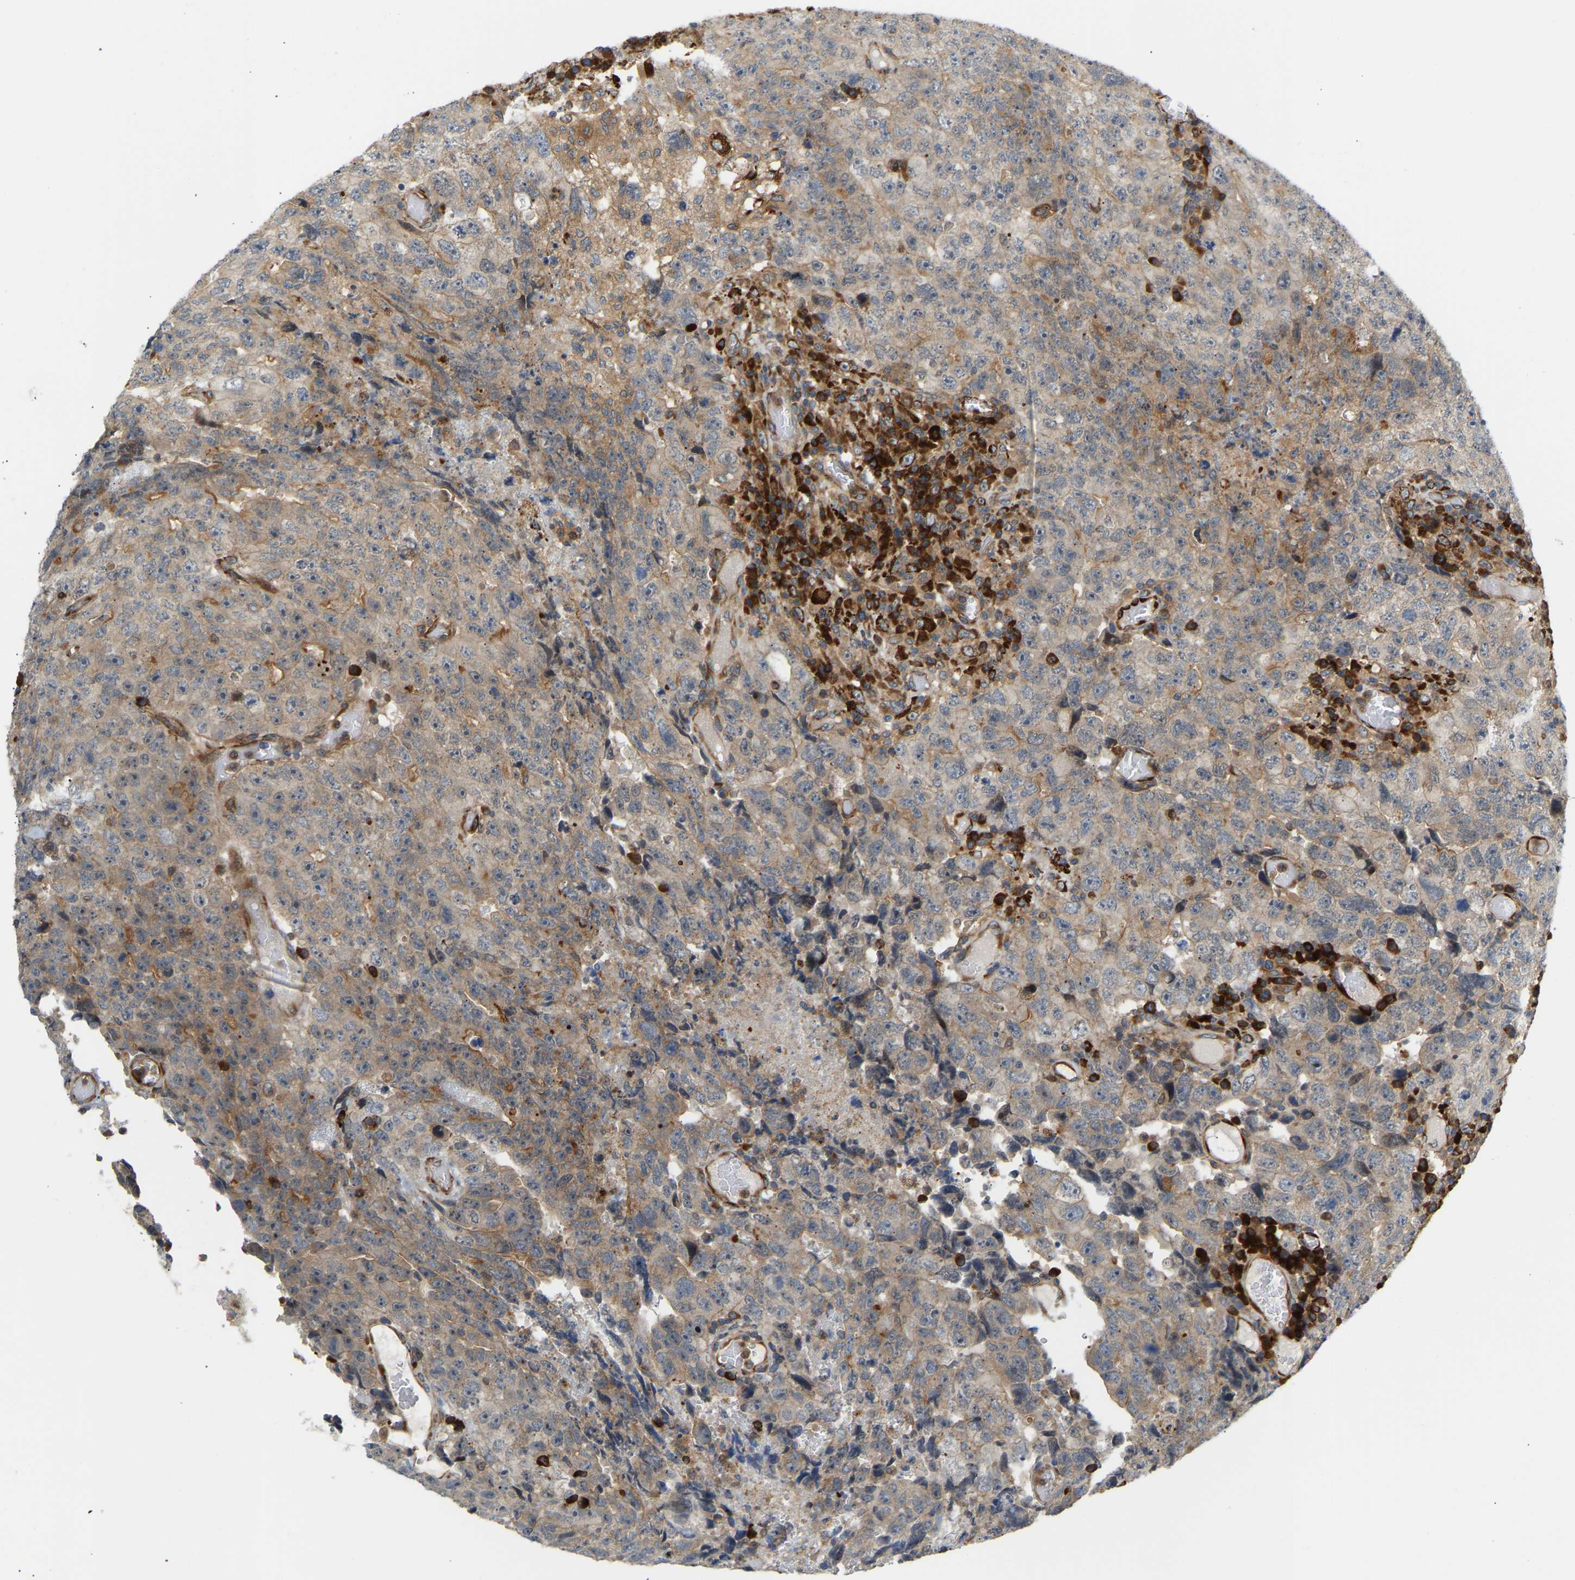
{"staining": {"intensity": "weak", "quantity": ">75%", "location": "cytoplasmic/membranous"}, "tissue": "testis cancer", "cell_type": "Tumor cells", "image_type": "cancer", "snomed": [{"axis": "morphology", "description": "Necrosis, NOS"}, {"axis": "morphology", "description": "Carcinoma, Embryonal, NOS"}, {"axis": "topography", "description": "Testis"}], "caption": "A low amount of weak cytoplasmic/membranous positivity is seen in approximately >75% of tumor cells in testis cancer (embryonal carcinoma) tissue. The staining was performed using DAB (3,3'-diaminobenzidine) to visualize the protein expression in brown, while the nuclei were stained in blue with hematoxylin (Magnification: 20x).", "gene": "PLCG2", "patient": {"sex": "male", "age": 19}}